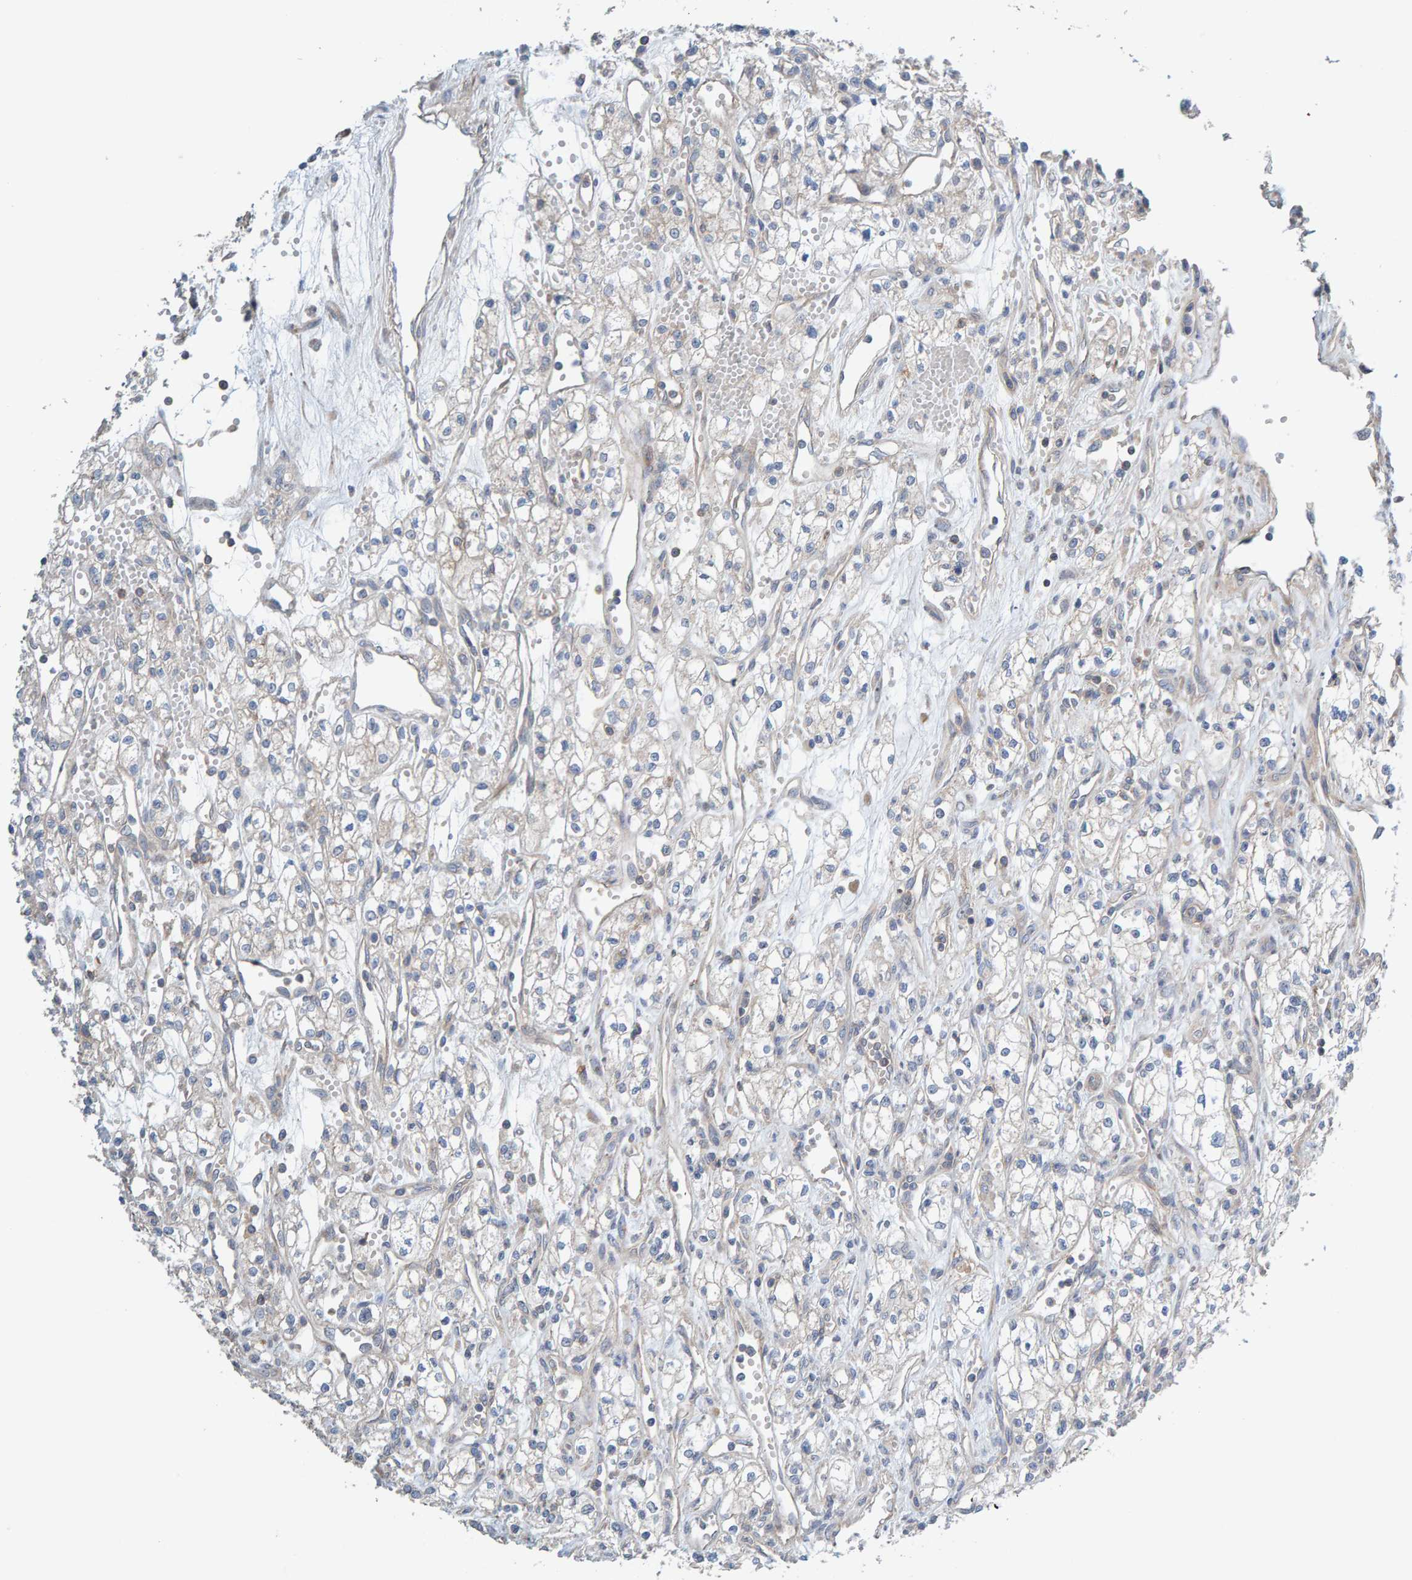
{"staining": {"intensity": "negative", "quantity": "none", "location": "none"}, "tissue": "renal cancer", "cell_type": "Tumor cells", "image_type": "cancer", "snomed": [{"axis": "morphology", "description": "Adenocarcinoma, NOS"}, {"axis": "topography", "description": "Kidney"}], "caption": "Protein analysis of renal cancer (adenocarcinoma) displays no significant expression in tumor cells.", "gene": "CCM2", "patient": {"sex": "male", "age": 59}}